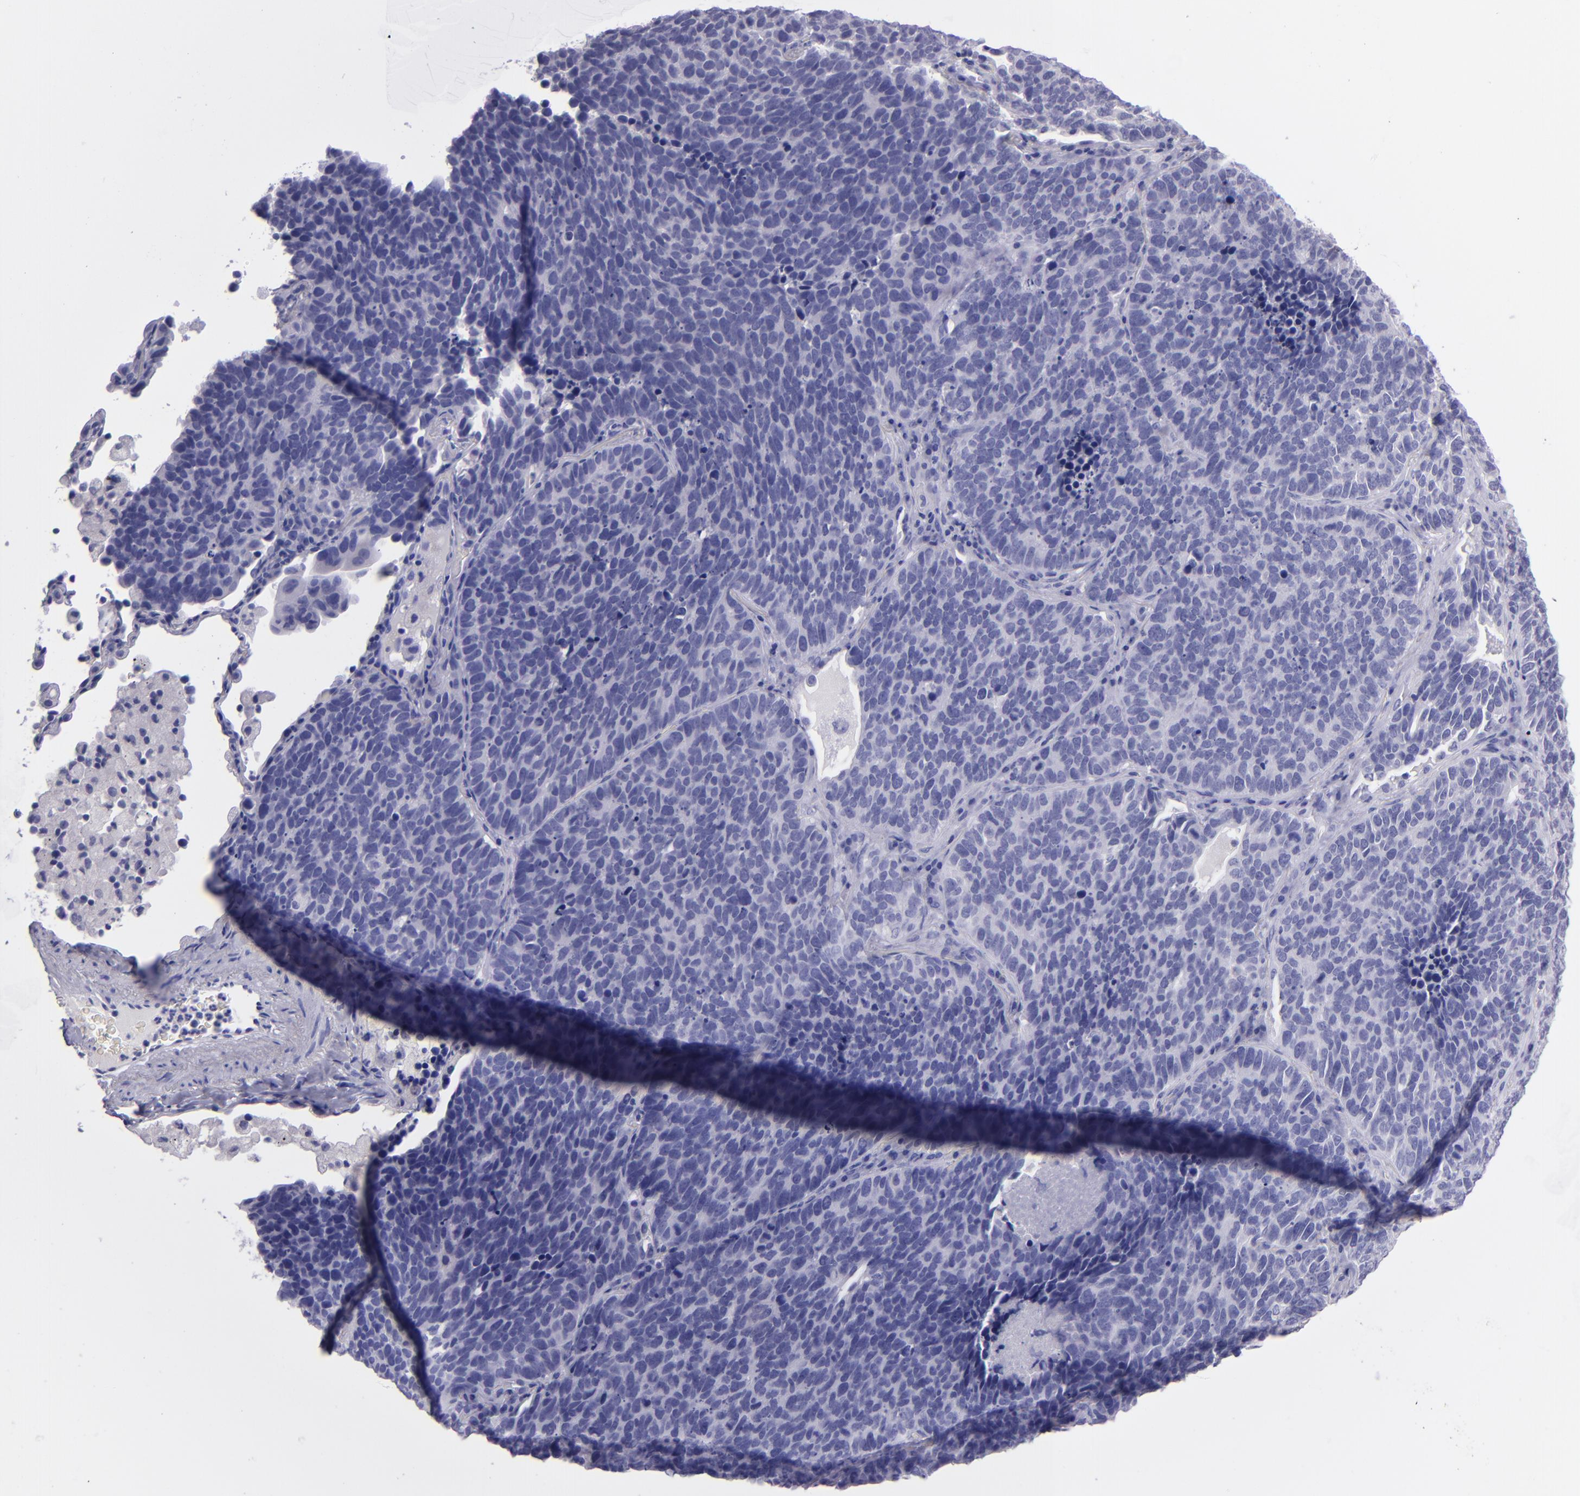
{"staining": {"intensity": "negative", "quantity": "none", "location": "none"}, "tissue": "lung cancer", "cell_type": "Tumor cells", "image_type": "cancer", "snomed": [{"axis": "morphology", "description": "Neoplasm, malignant, NOS"}, {"axis": "topography", "description": "Lung"}], "caption": "Immunohistochemistry histopathology image of lung cancer (malignant neoplasm) stained for a protein (brown), which displays no staining in tumor cells.", "gene": "TNNT3", "patient": {"sex": "female", "age": 75}}